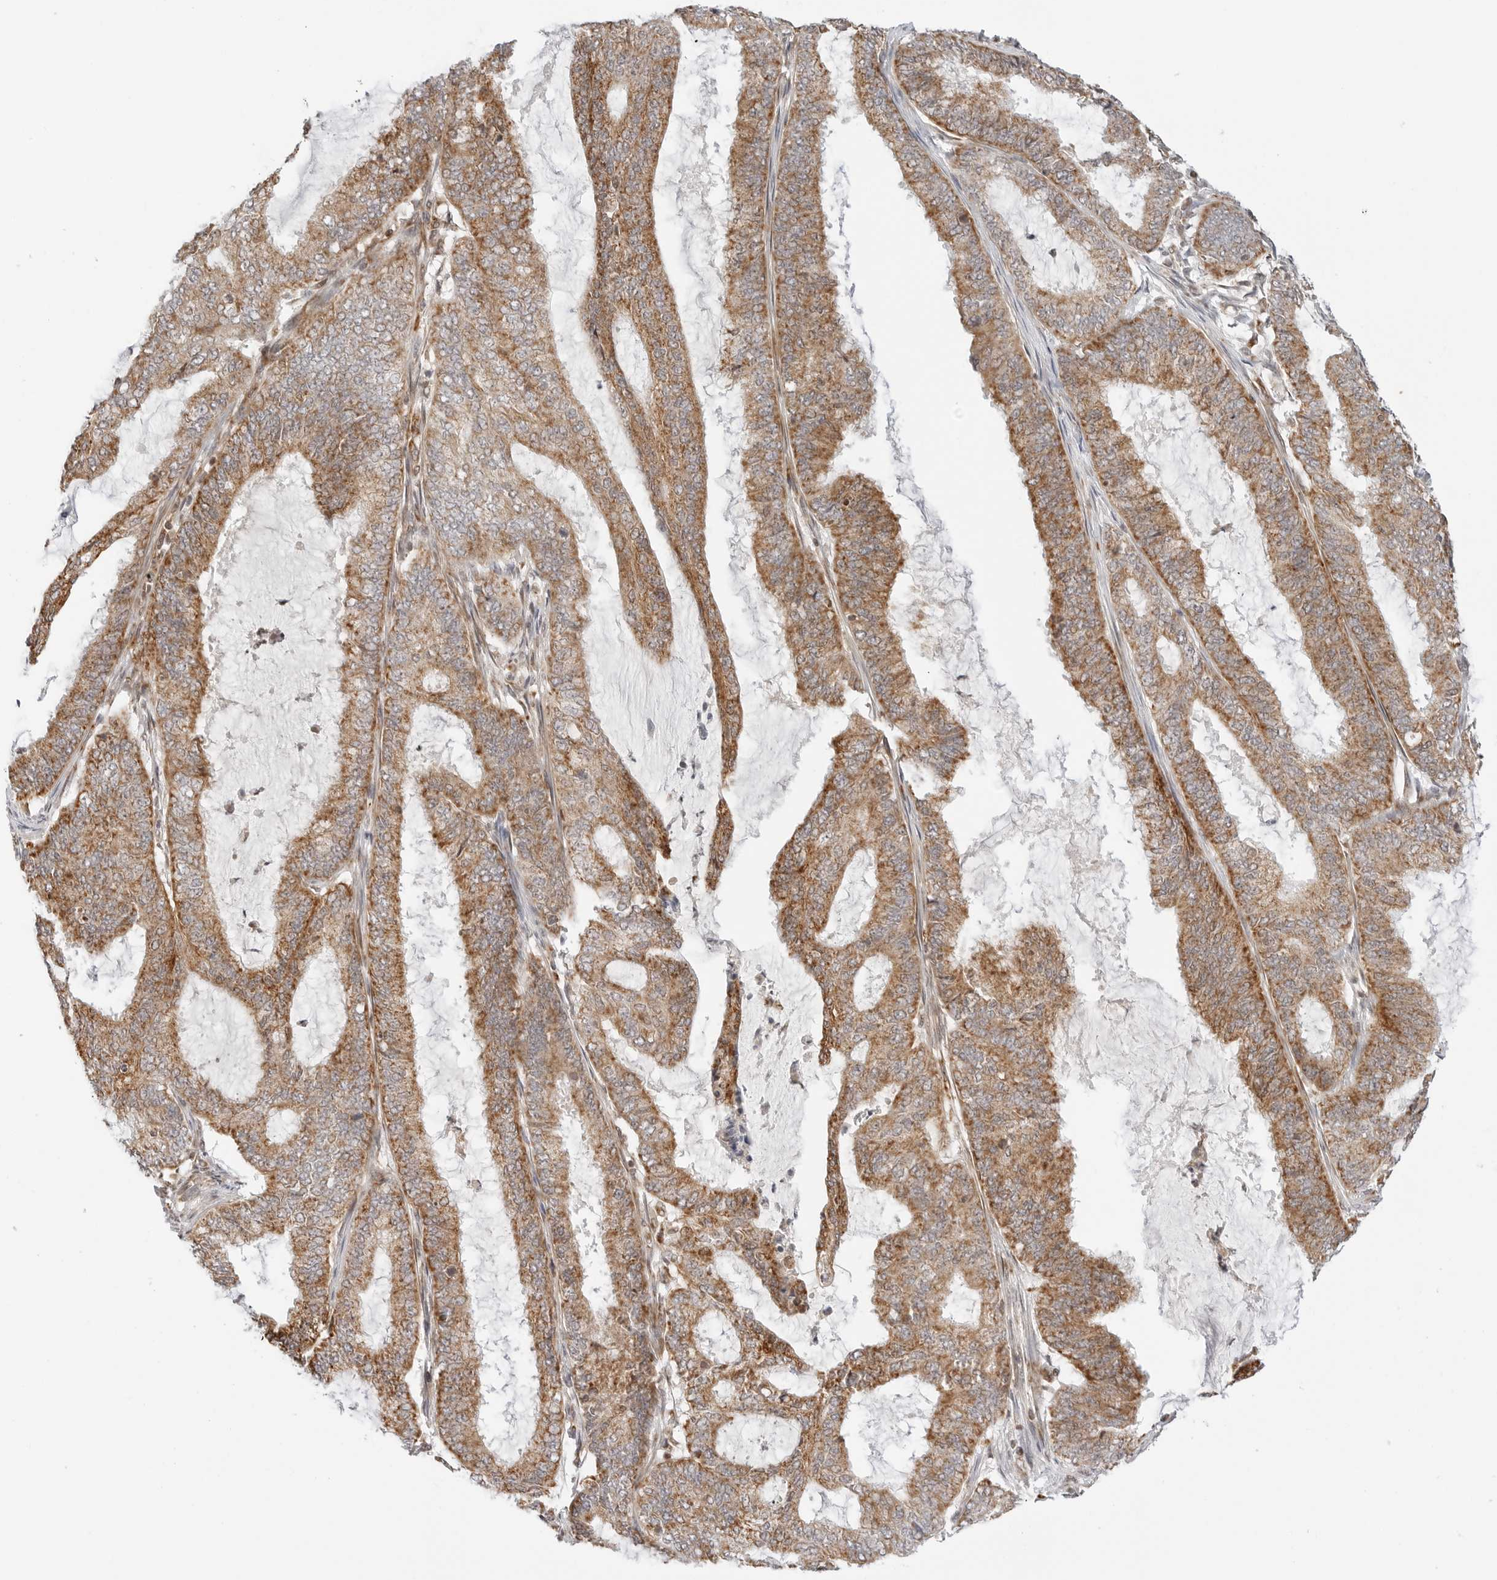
{"staining": {"intensity": "moderate", "quantity": ">75%", "location": "cytoplasmic/membranous"}, "tissue": "endometrial cancer", "cell_type": "Tumor cells", "image_type": "cancer", "snomed": [{"axis": "morphology", "description": "Adenocarcinoma, NOS"}, {"axis": "topography", "description": "Endometrium"}], "caption": "Protein expression analysis of endometrial cancer displays moderate cytoplasmic/membranous expression in about >75% of tumor cells.", "gene": "DYRK4", "patient": {"sex": "female", "age": 51}}